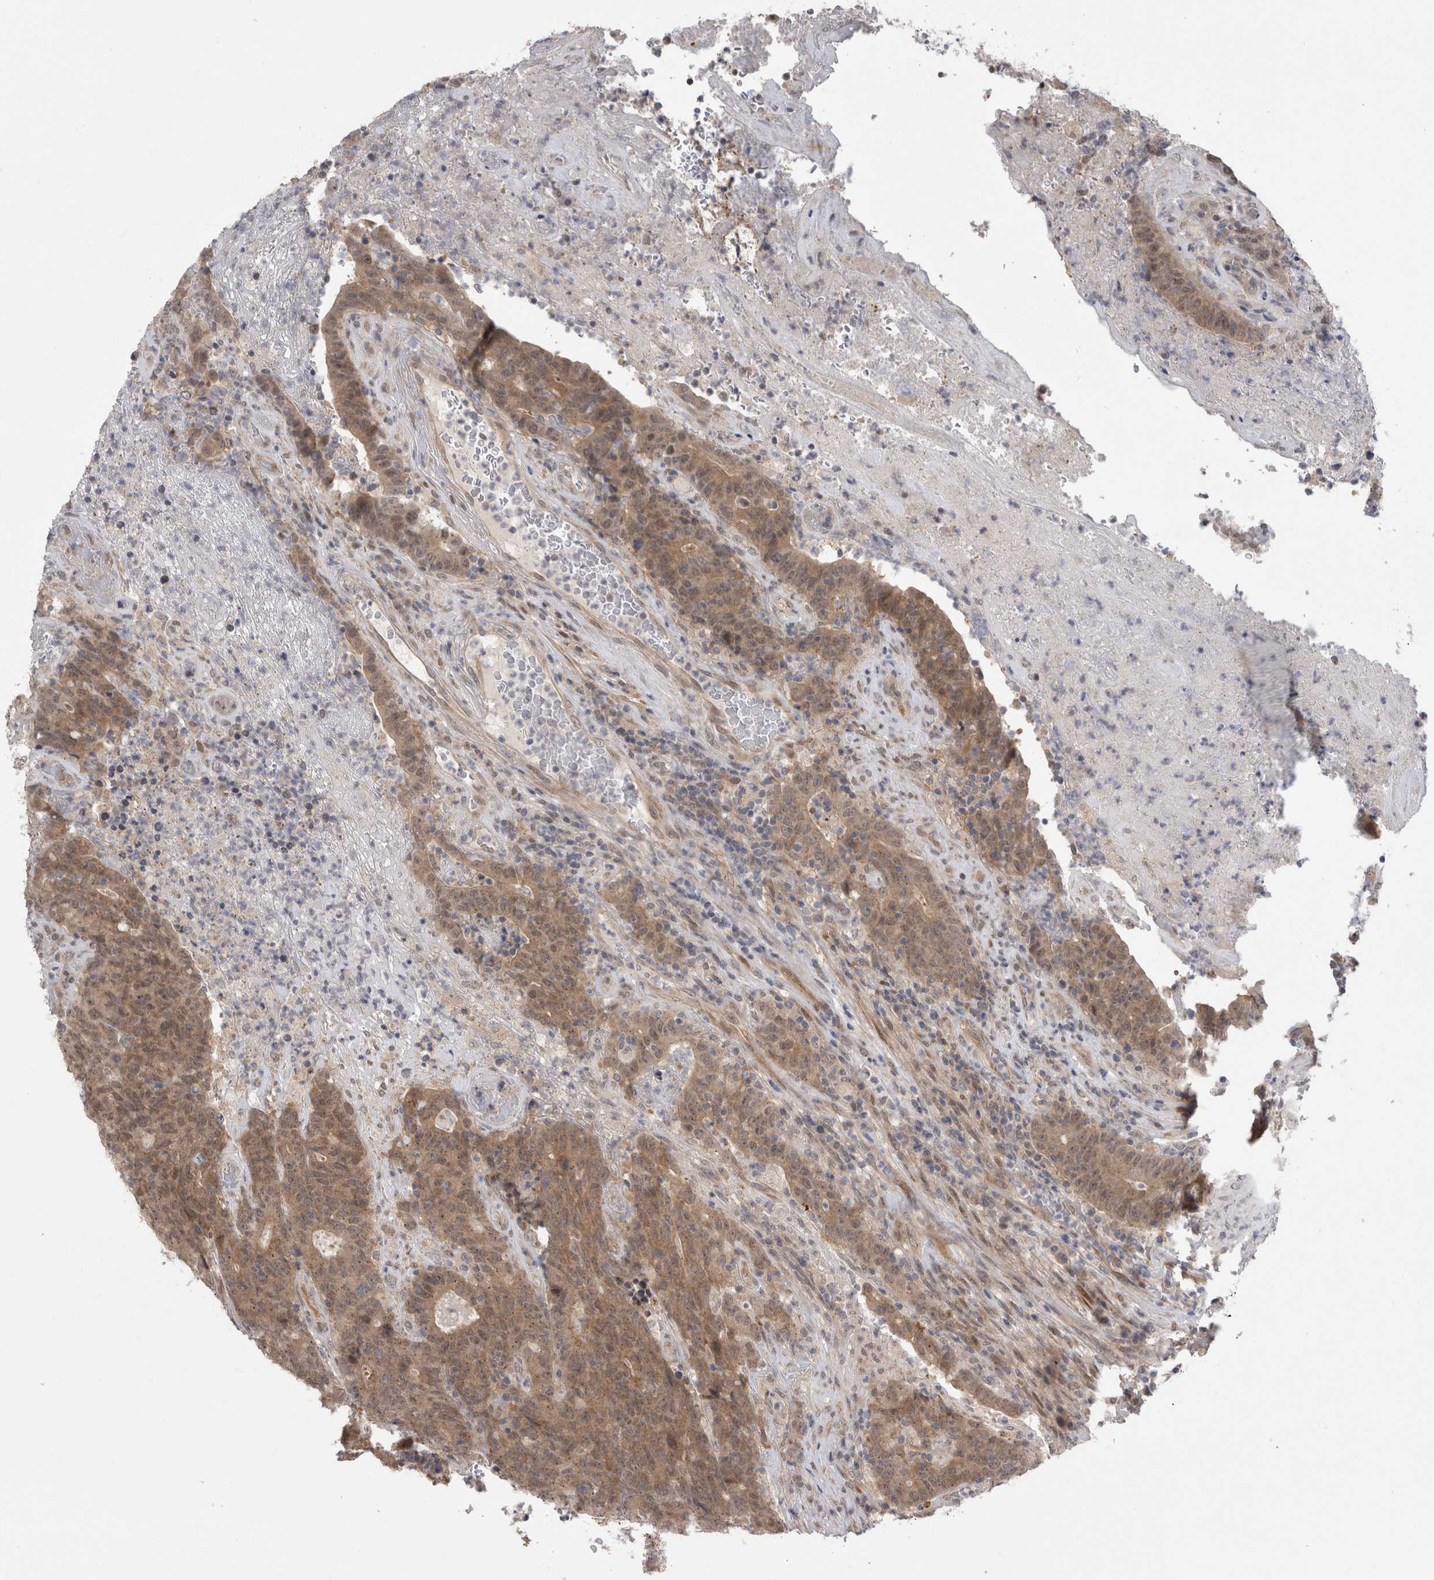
{"staining": {"intensity": "moderate", "quantity": ">75%", "location": "cytoplasmic/membranous"}, "tissue": "colorectal cancer", "cell_type": "Tumor cells", "image_type": "cancer", "snomed": [{"axis": "morphology", "description": "Normal tissue, NOS"}, {"axis": "morphology", "description": "Adenocarcinoma, NOS"}, {"axis": "topography", "description": "Colon"}], "caption": "Colorectal cancer (adenocarcinoma) stained with DAB (3,3'-diaminobenzidine) immunohistochemistry (IHC) exhibits medium levels of moderate cytoplasmic/membranous staining in about >75% of tumor cells. (DAB = brown stain, brightfield microscopy at high magnification).", "gene": "MTBP", "patient": {"sex": "female", "age": 75}}